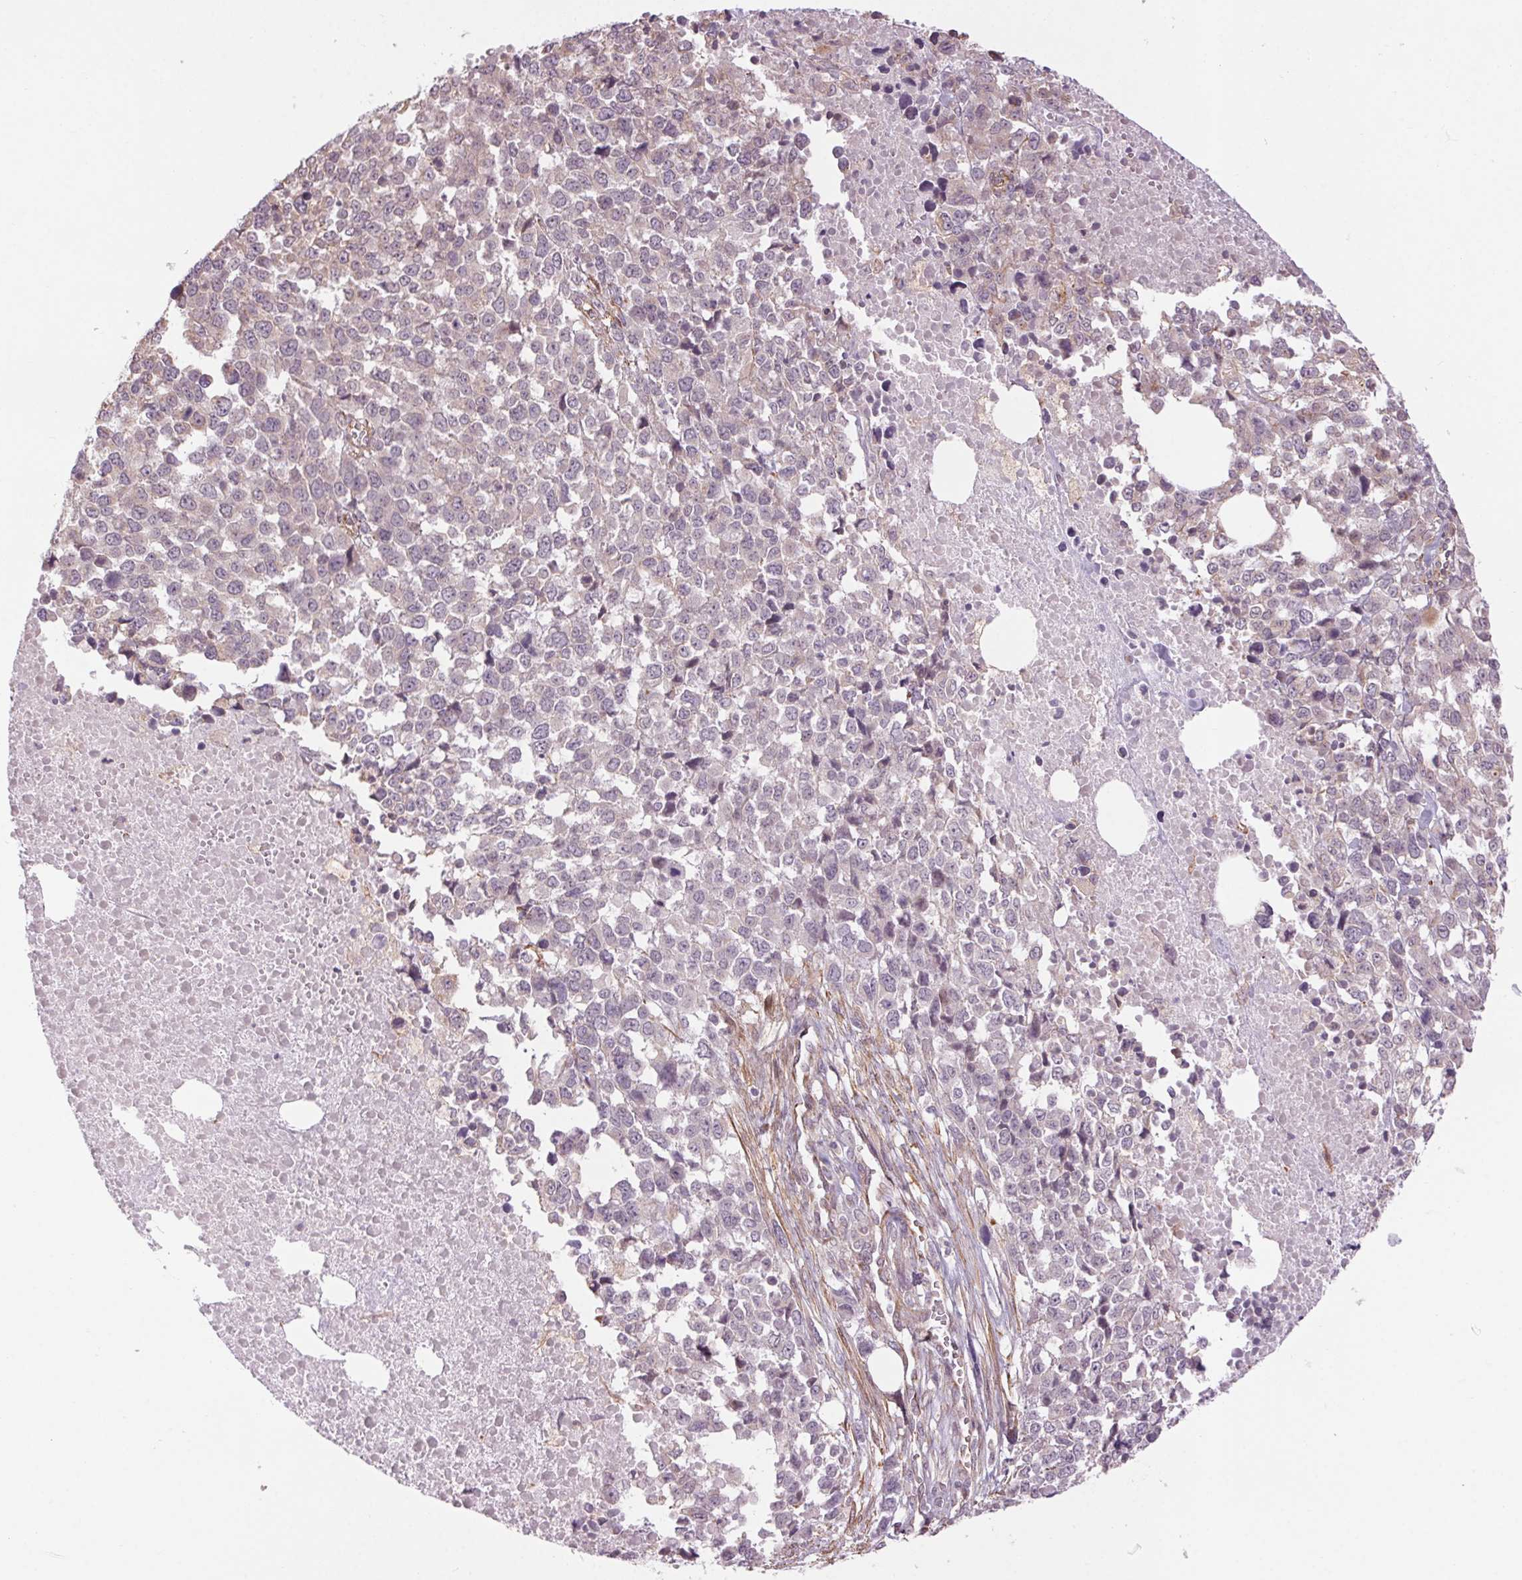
{"staining": {"intensity": "negative", "quantity": "none", "location": "none"}, "tissue": "melanoma", "cell_type": "Tumor cells", "image_type": "cancer", "snomed": [{"axis": "morphology", "description": "Malignant melanoma, Metastatic site"}, {"axis": "topography", "description": "Skin"}], "caption": "Malignant melanoma (metastatic site) stained for a protein using immunohistochemistry (IHC) reveals no staining tumor cells.", "gene": "CCSER1", "patient": {"sex": "male", "age": 84}}